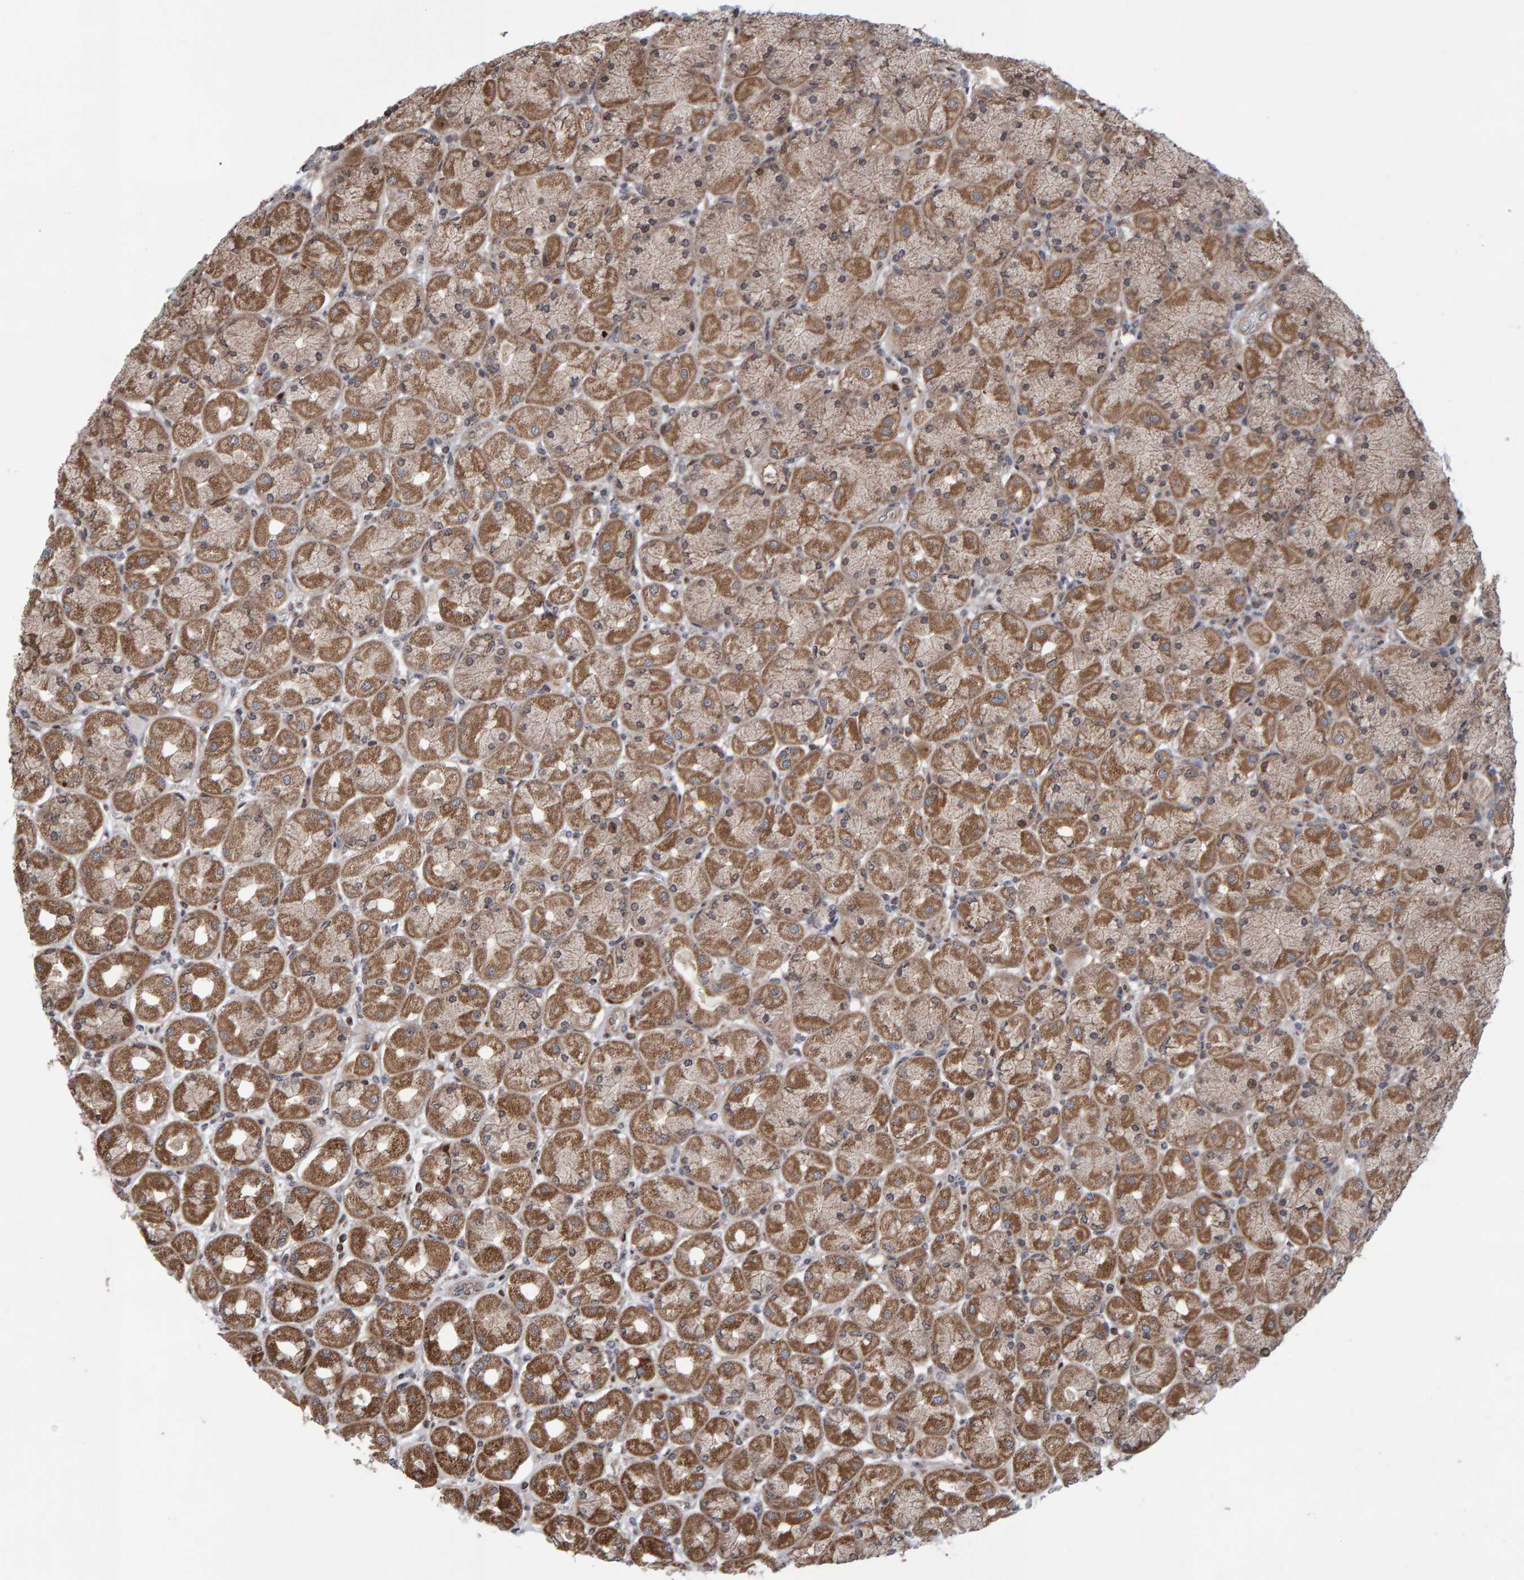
{"staining": {"intensity": "moderate", "quantity": ">75%", "location": "cytoplasmic/membranous"}, "tissue": "stomach", "cell_type": "Glandular cells", "image_type": "normal", "snomed": [{"axis": "morphology", "description": "Normal tissue, NOS"}, {"axis": "topography", "description": "Stomach, upper"}], "caption": "Moderate cytoplasmic/membranous protein positivity is identified in about >75% of glandular cells in stomach.", "gene": "PECR", "patient": {"sex": "female", "age": 56}}